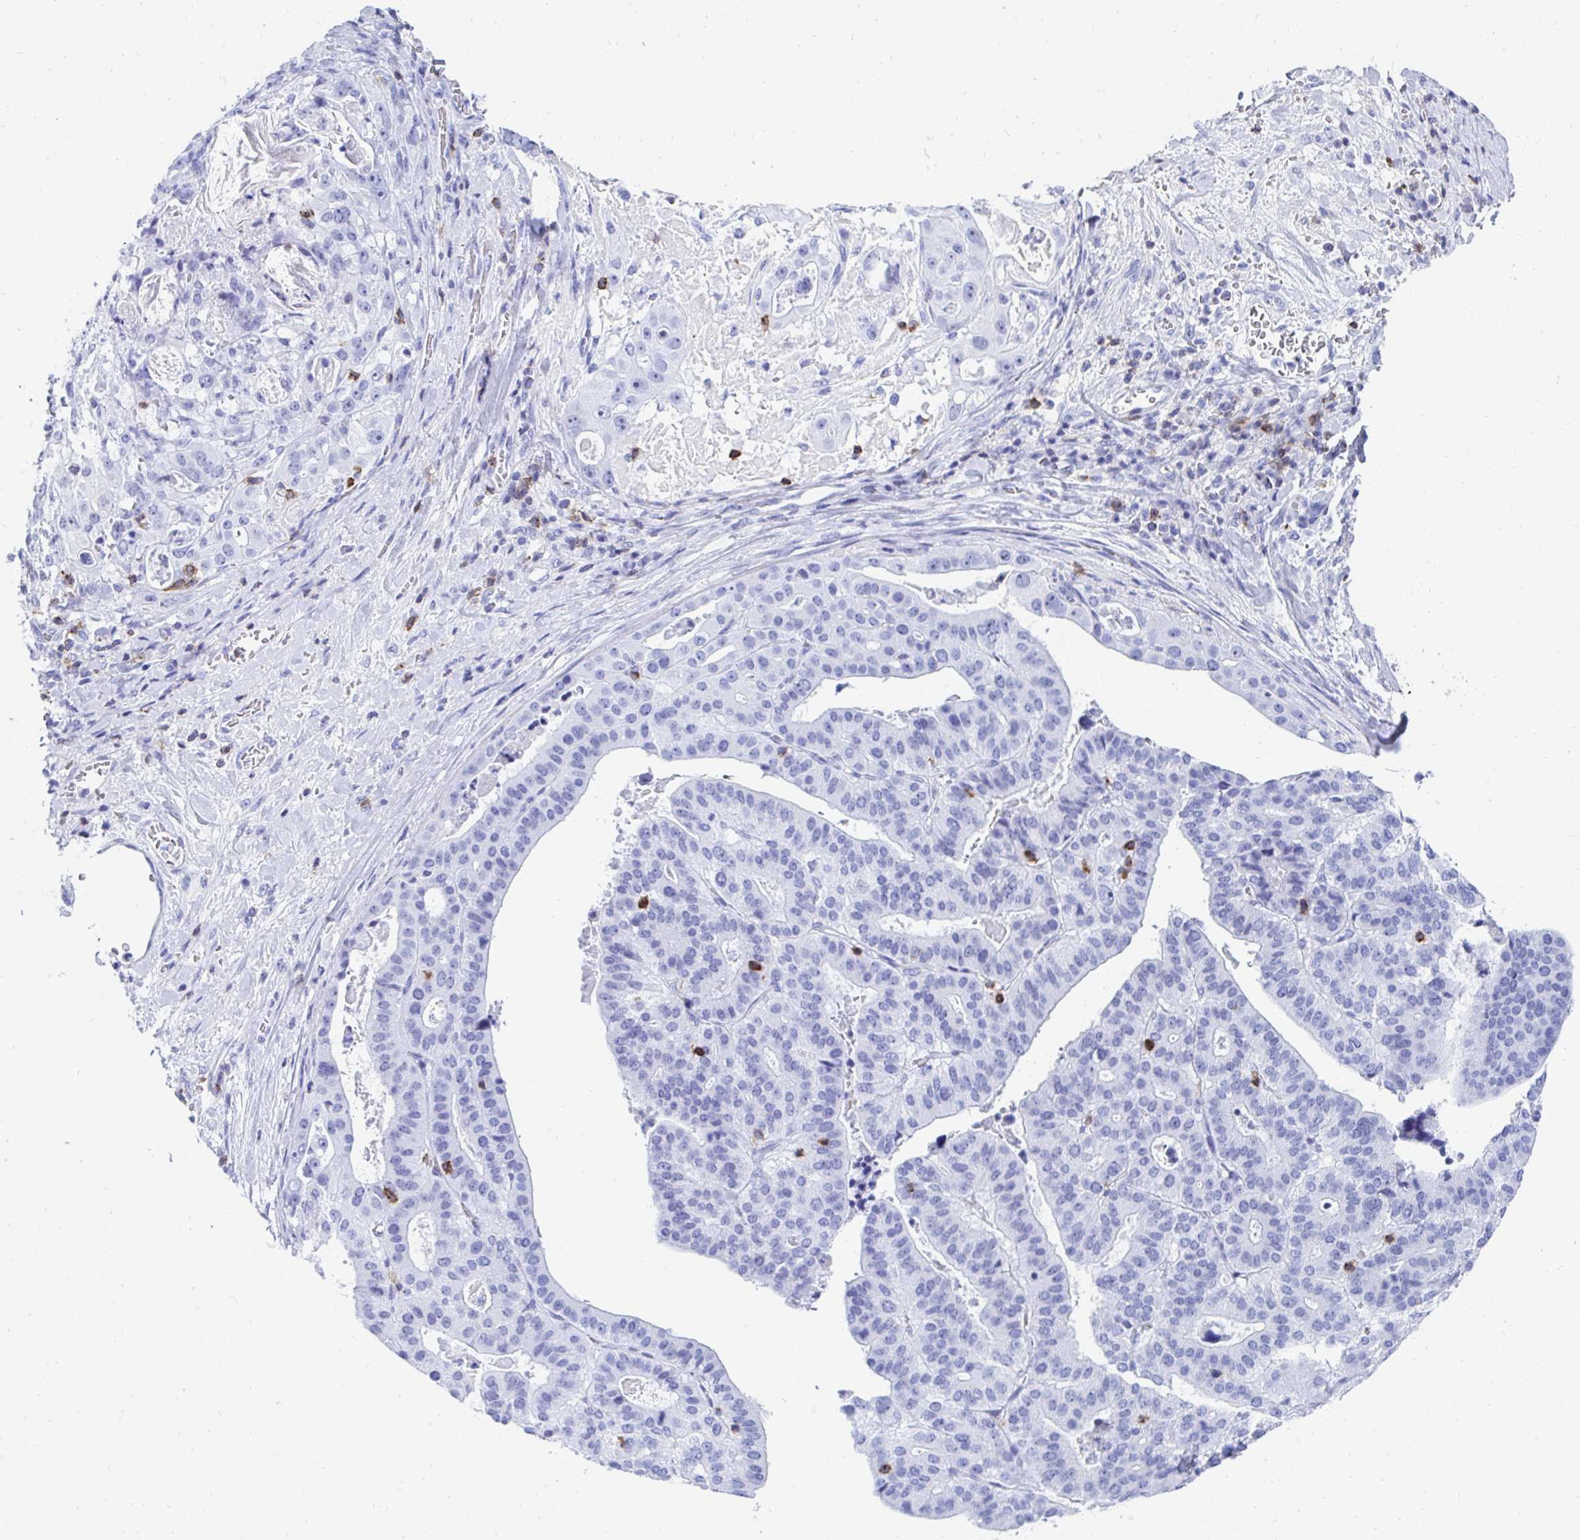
{"staining": {"intensity": "negative", "quantity": "none", "location": "none"}, "tissue": "stomach cancer", "cell_type": "Tumor cells", "image_type": "cancer", "snomed": [{"axis": "morphology", "description": "Adenocarcinoma, NOS"}, {"axis": "topography", "description": "Stomach"}], "caption": "IHC micrograph of neoplastic tissue: stomach cancer (adenocarcinoma) stained with DAB shows no significant protein positivity in tumor cells.", "gene": "CD7", "patient": {"sex": "male", "age": 48}}